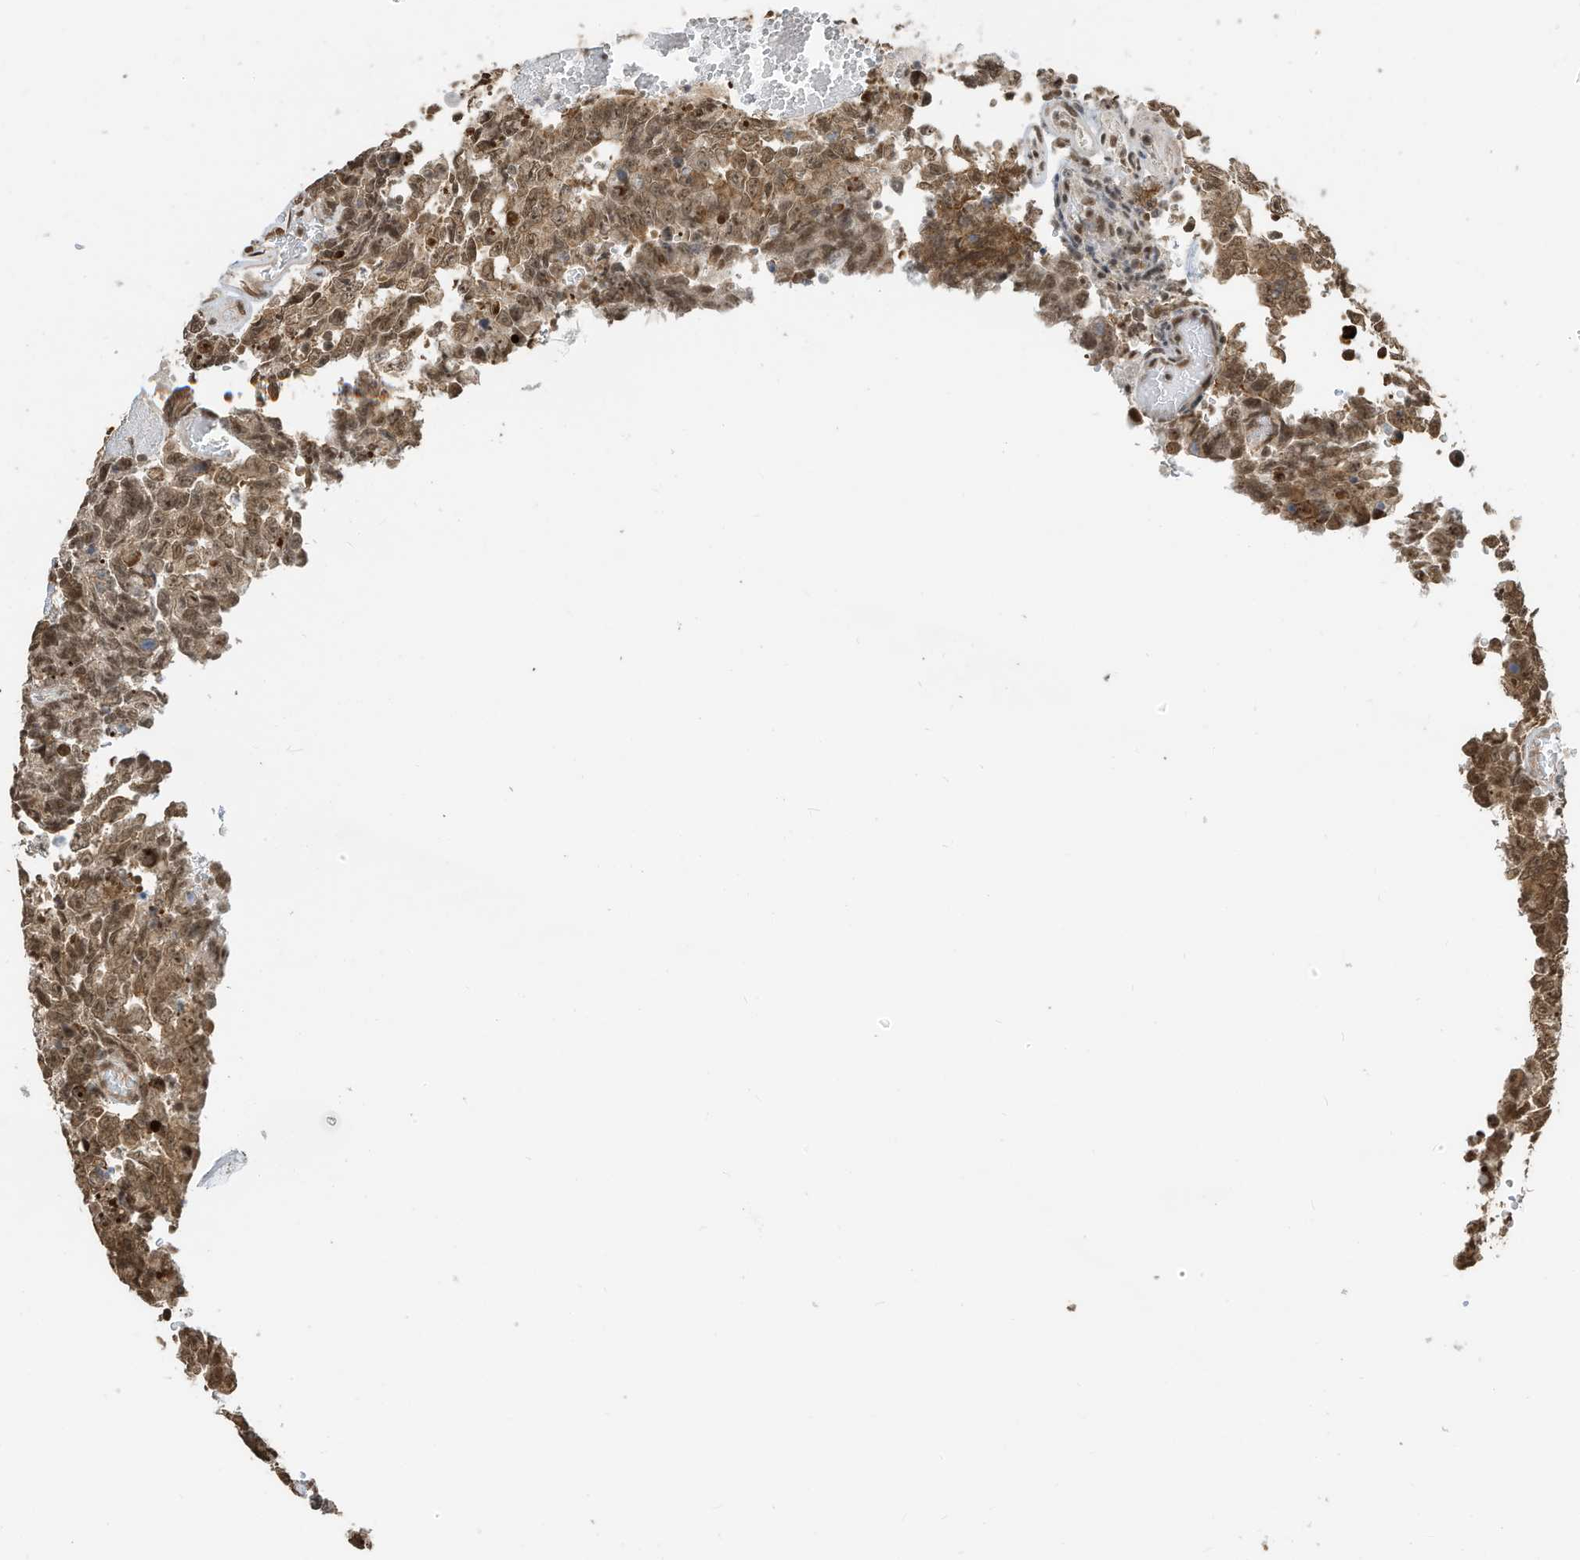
{"staining": {"intensity": "moderate", "quantity": ">75%", "location": "cytoplasmic/membranous,nuclear"}, "tissue": "testis cancer", "cell_type": "Tumor cells", "image_type": "cancer", "snomed": [{"axis": "morphology", "description": "Carcinoma, Embryonal, NOS"}, {"axis": "topography", "description": "Testis"}], "caption": "Testis cancer (embryonal carcinoma) was stained to show a protein in brown. There is medium levels of moderate cytoplasmic/membranous and nuclear positivity in approximately >75% of tumor cells.", "gene": "ZNF195", "patient": {"sex": "male", "age": 26}}